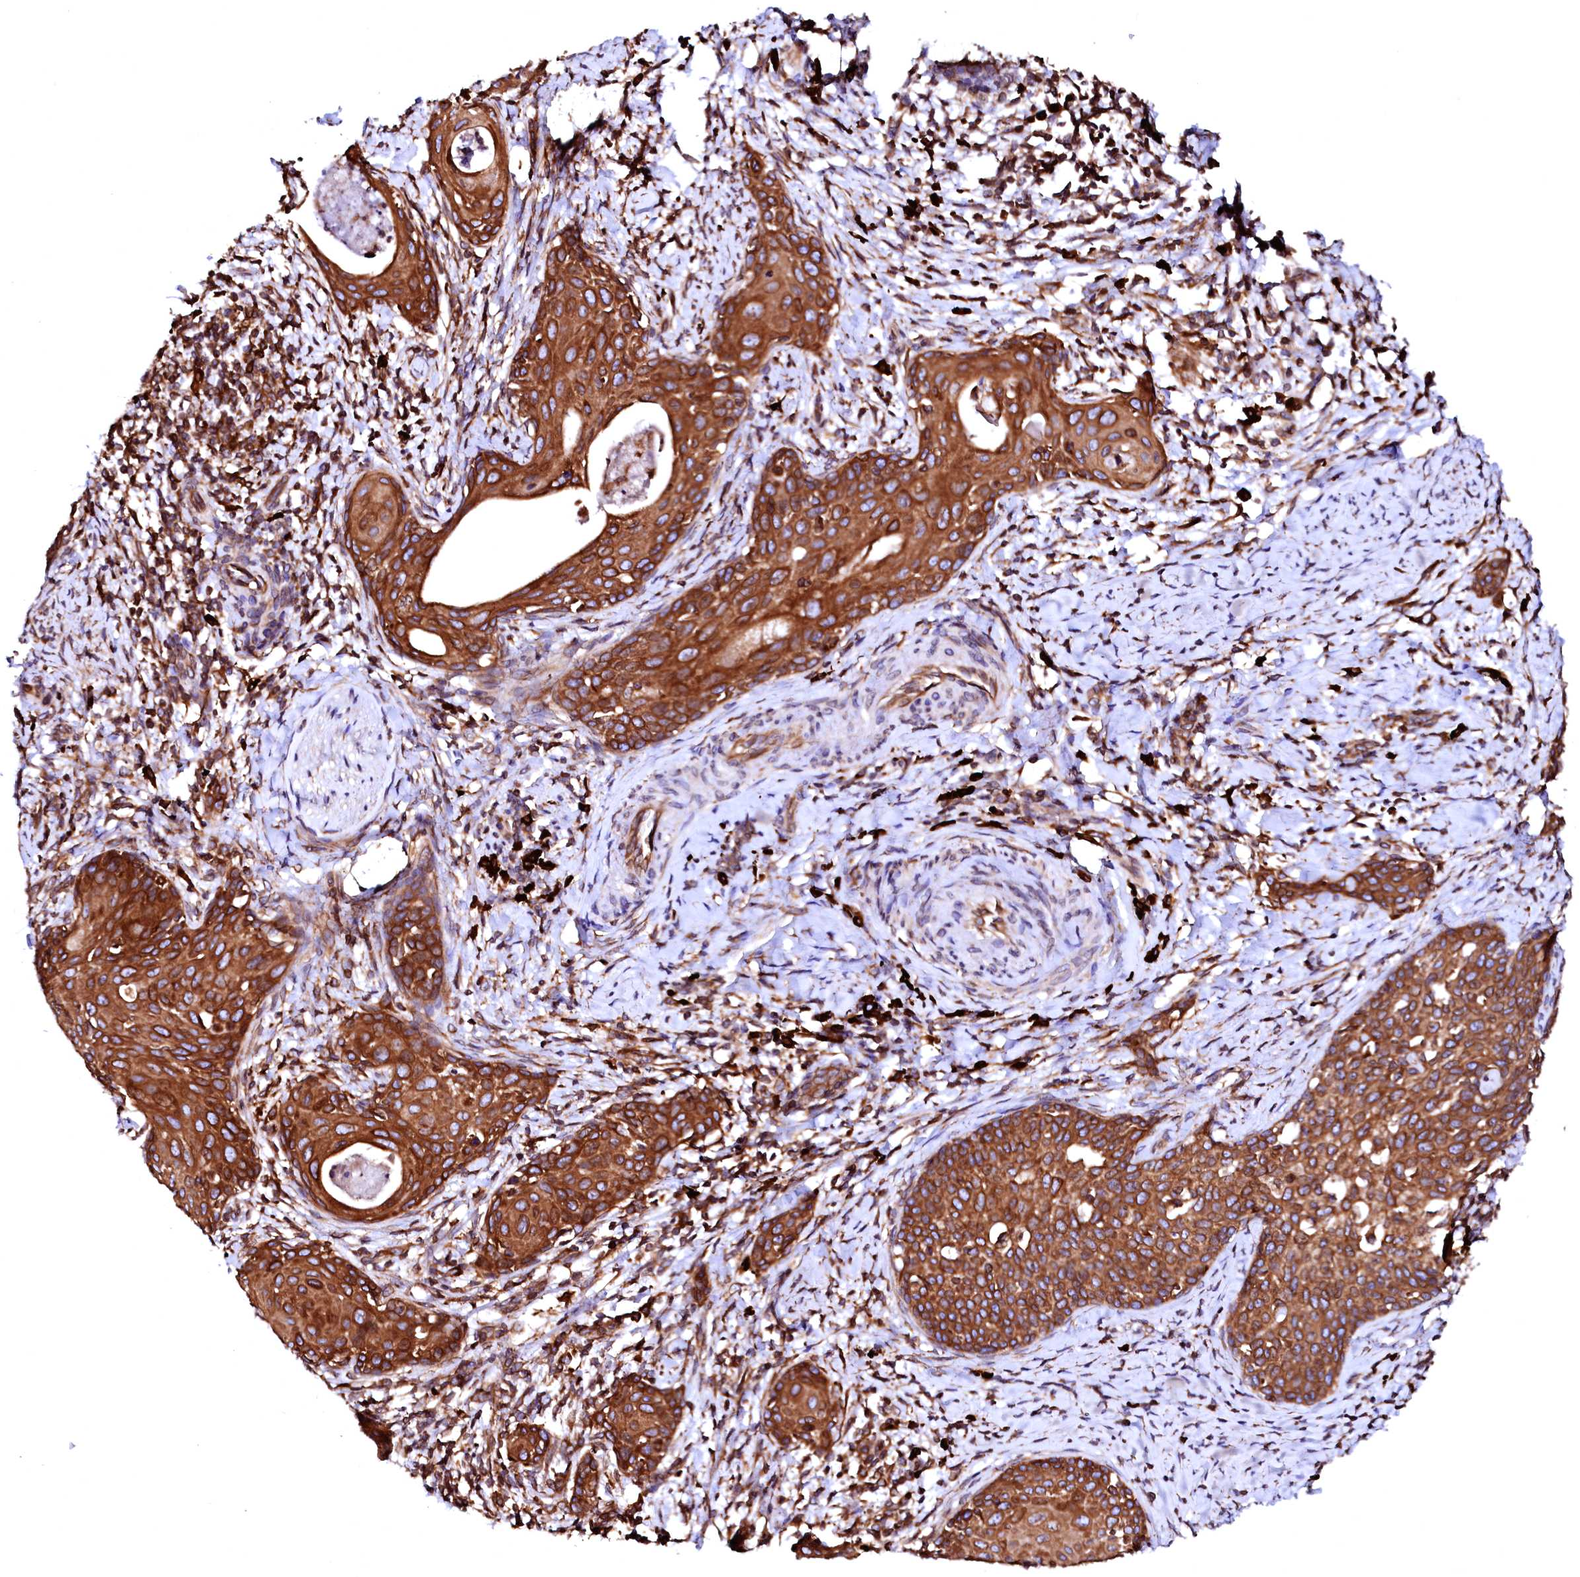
{"staining": {"intensity": "strong", "quantity": ">75%", "location": "cytoplasmic/membranous"}, "tissue": "cervical cancer", "cell_type": "Tumor cells", "image_type": "cancer", "snomed": [{"axis": "morphology", "description": "Squamous cell carcinoma, NOS"}, {"axis": "topography", "description": "Cervix"}], "caption": "Tumor cells demonstrate strong cytoplasmic/membranous expression in about >75% of cells in cervical squamous cell carcinoma.", "gene": "DERL1", "patient": {"sex": "female", "age": 52}}